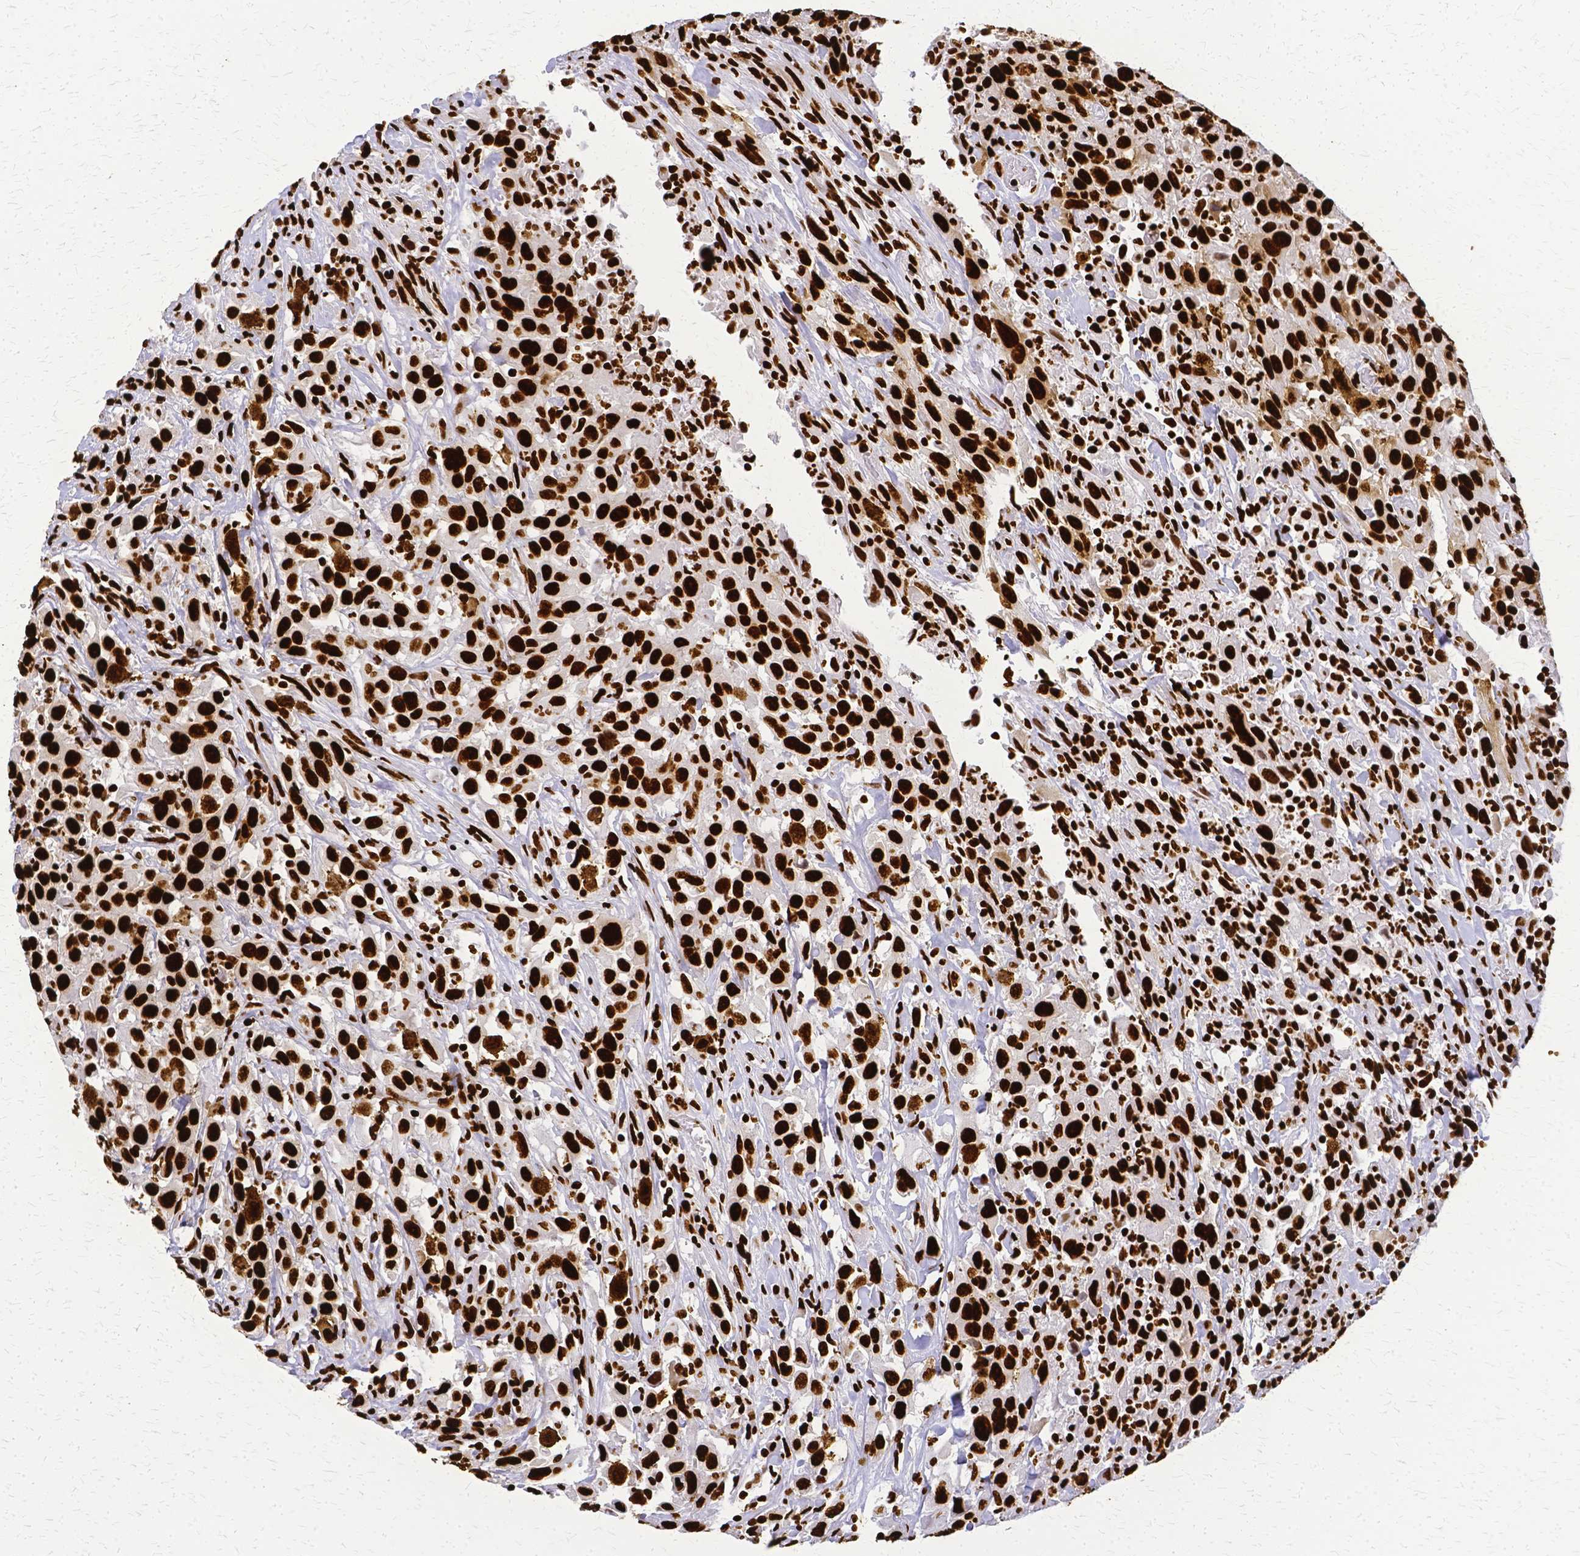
{"staining": {"intensity": "strong", "quantity": ">75%", "location": "nuclear"}, "tissue": "urothelial cancer", "cell_type": "Tumor cells", "image_type": "cancer", "snomed": [{"axis": "morphology", "description": "Urothelial carcinoma, High grade"}, {"axis": "topography", "description": "Urinary bladder"}], "caption": "Immunohistochemical staining of urothelial cancer shows strong nuclear protein staining in approximately >75% of tumor cells. (Brightfield microscopy of DAB IHC at high magnification).", "gene": "SFPQ", "patient": {"sex": "male", "age": 61}}